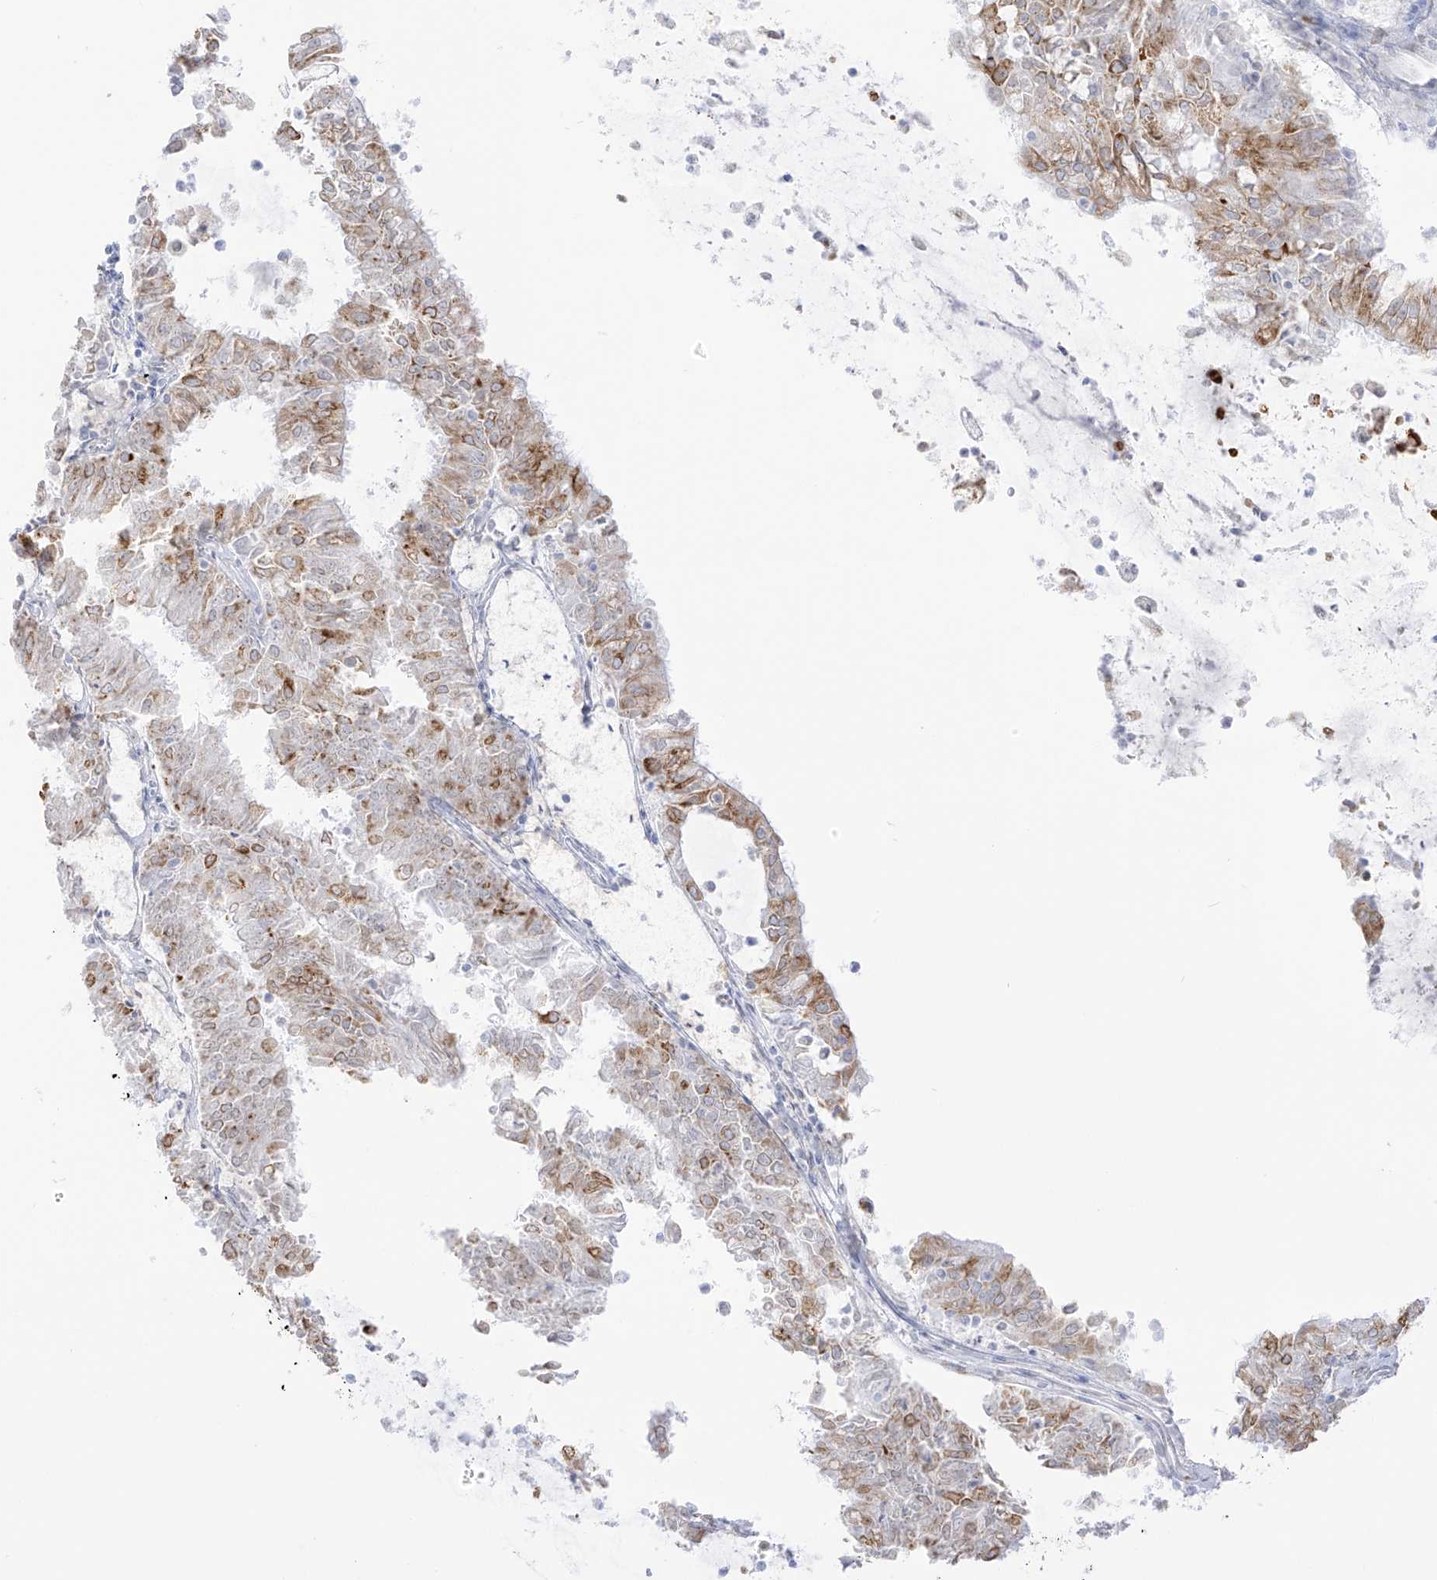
{"staining": {"intensity": "moderate", "quantity": "25%-75%", "location": "cytoplasmic/membranous"}, "tissue": "endometrial cancer", "cell_type": "Tumor cells", "image_type": "cancer", "snomed": [{"axis": "morphology", "description": "Adenocarcinoma, NOS"}, {"axis": "topography", "description": "Endometrium"}], "caption": "Protein expression analysis of human endometrial adenocarcinoma reveals moderate cytoplasmic/membranous positivity in about 25%-75% of tumor cells.", "gene": "LRRC59", "patient": {"sex": "female", "age": 57}}